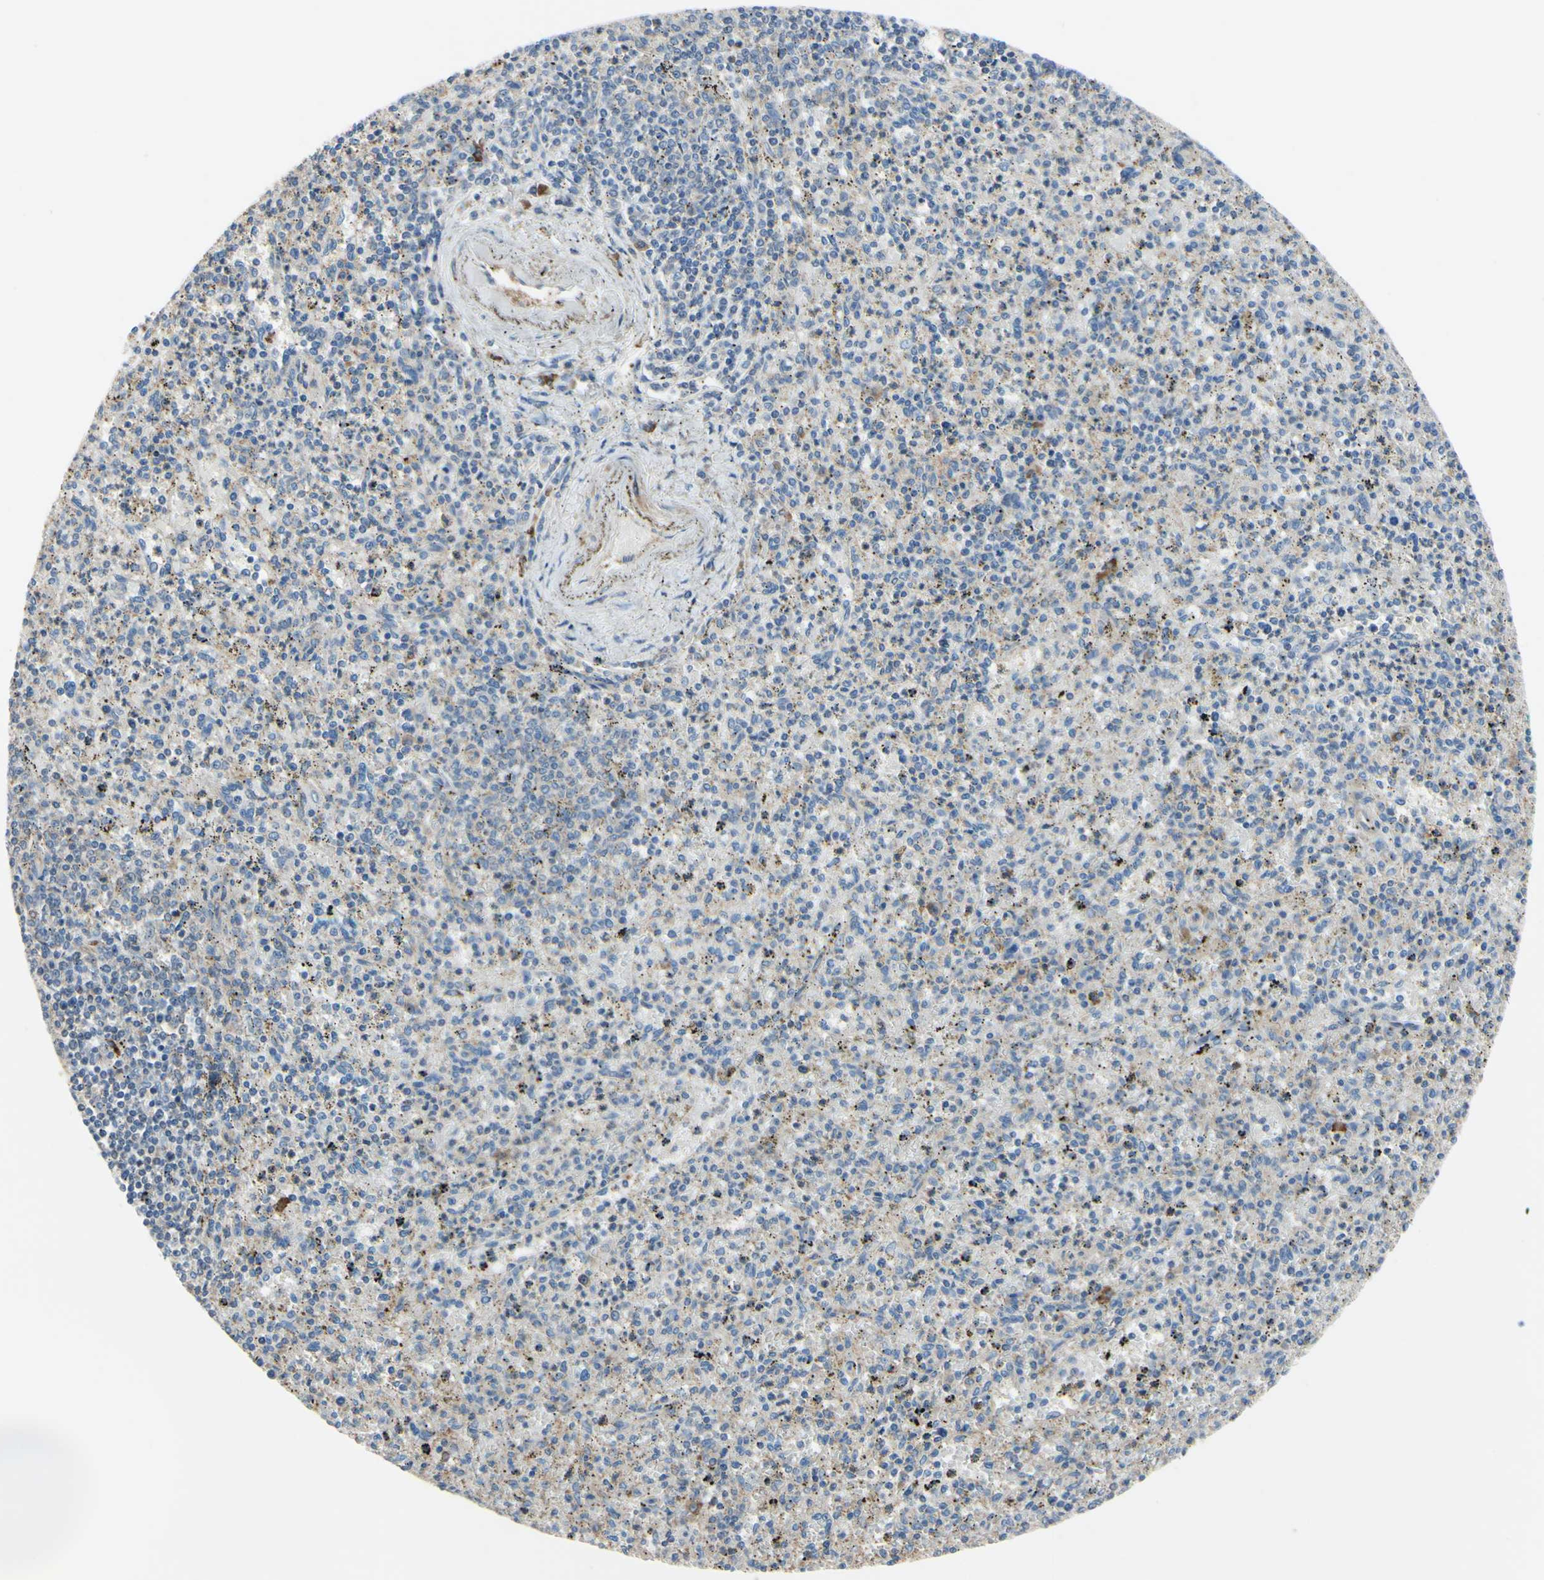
{"staining": {"intensity": "weak", "quantity": "25%-75%", "location": "cytoplasmic/membranous"}, "tissue": "spleen", "cell_type": "Cells in red pulp", "image_type": "normal", "snomed": [{"axis": "morphology", "description": "Normal tissue, NOS"}, {"axis": "topography", "description": "Spleen"}], "caption": "Cells in red pulp show weak cytoplasmic/membranous positivity in approximately 25%-75% of cells in normal spleen. The staining was performed using DAB (3,3'-diaminobenzidine), with brown indicating positive protein expression. Nuclei are stained blue with hematoxylin.", "gene": "BECN1", "patient": {"sex": "male", "age": 72}}